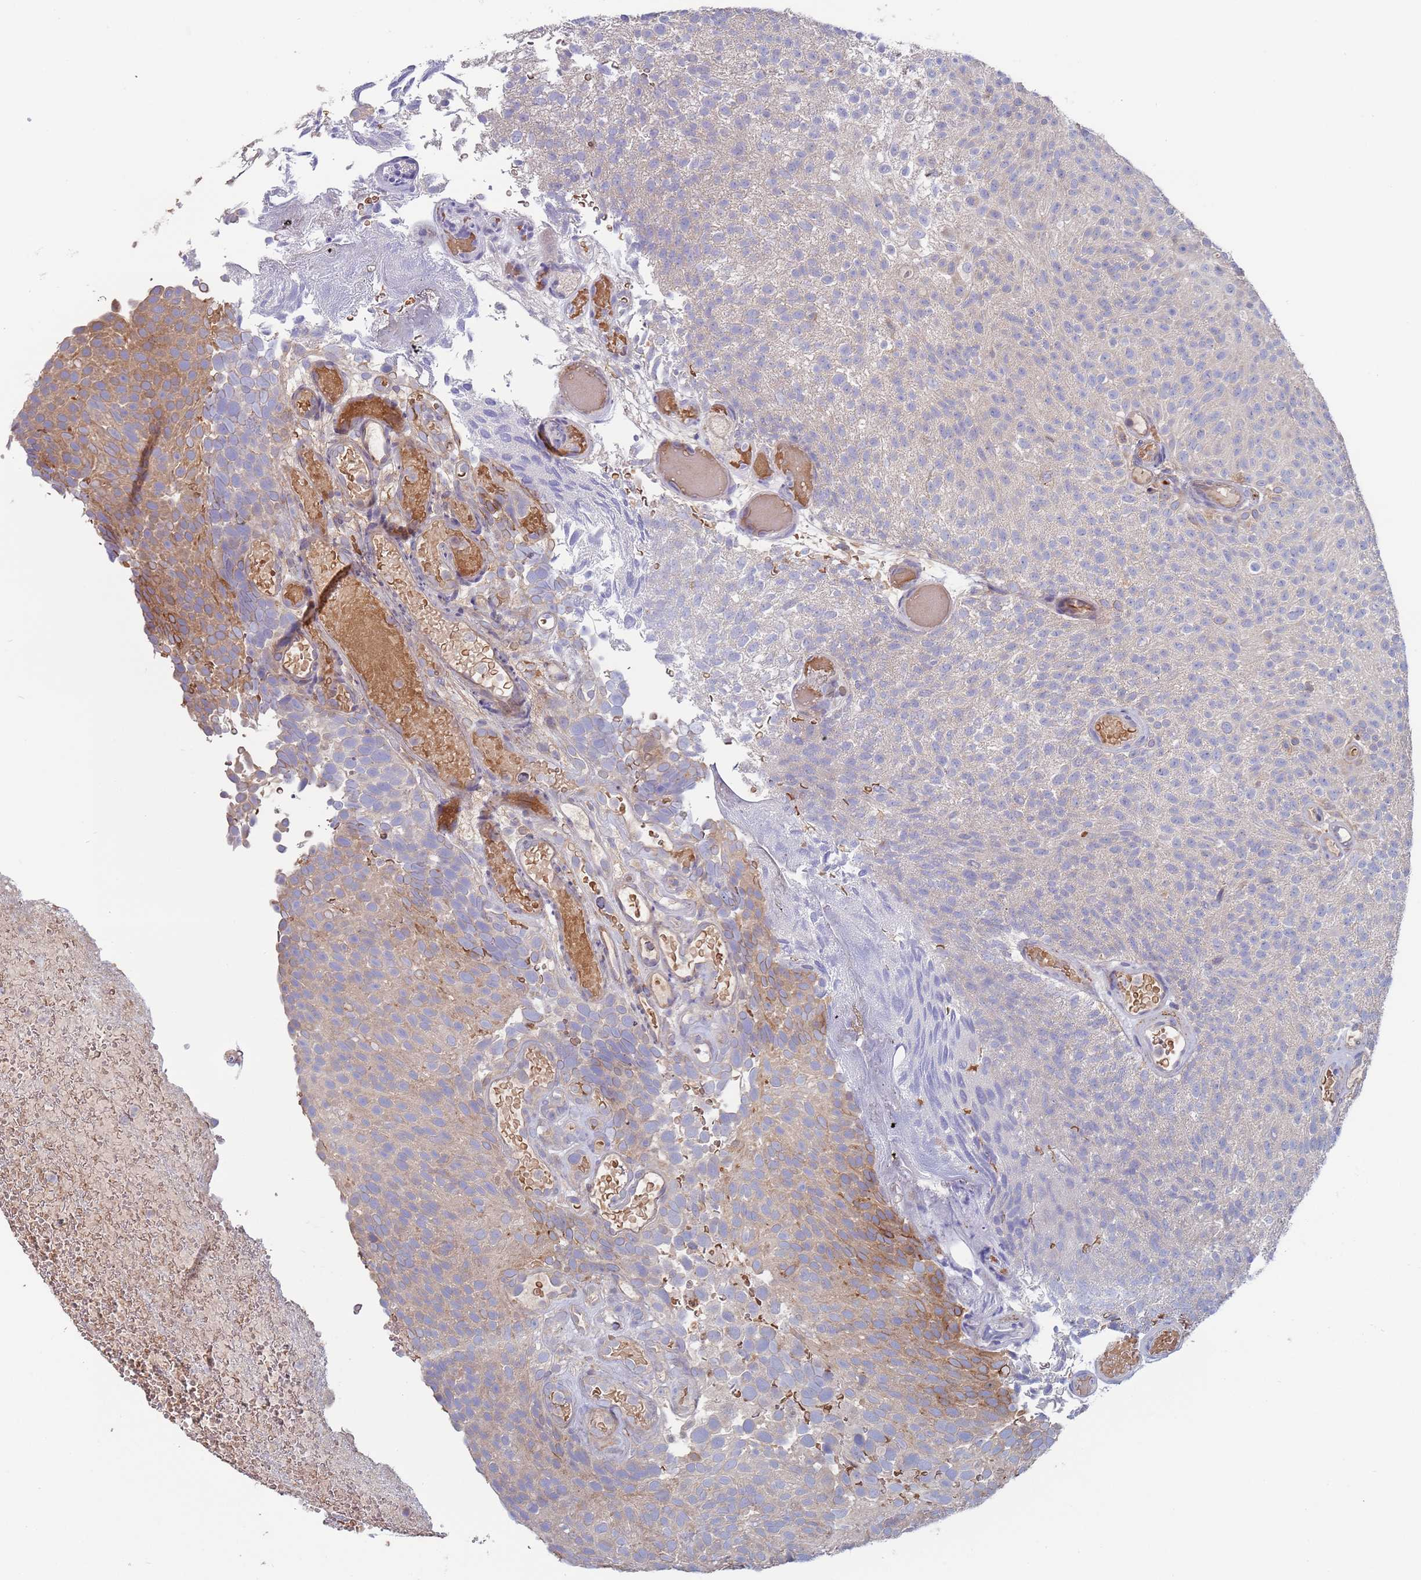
{"staining": {"intensity": "weak", "quantity": "<25%", "location": "cytoplasmic/membranous"}, "tissue": "urothelial cancer", "cell_type": "Tumor cells", "image_type": "cancer", "snomed": [{"axis": "morphology", "description": "Urothelial carcinoma, Low grade"}, {"axis": "topography", "description": "Urinary bladder"}], "caption": "DAB immunohistochemical staining of human low-grade urothelial carcinoma reveals no significant positivity in tumor cells. The staining is performed using DAB (3,3'-diaminobenzidine) brown chromogen with nuclei counter-stained in using hematoxylin.", "gene": "MALRD1", "patient": {"sex": "male", "age": 78}}